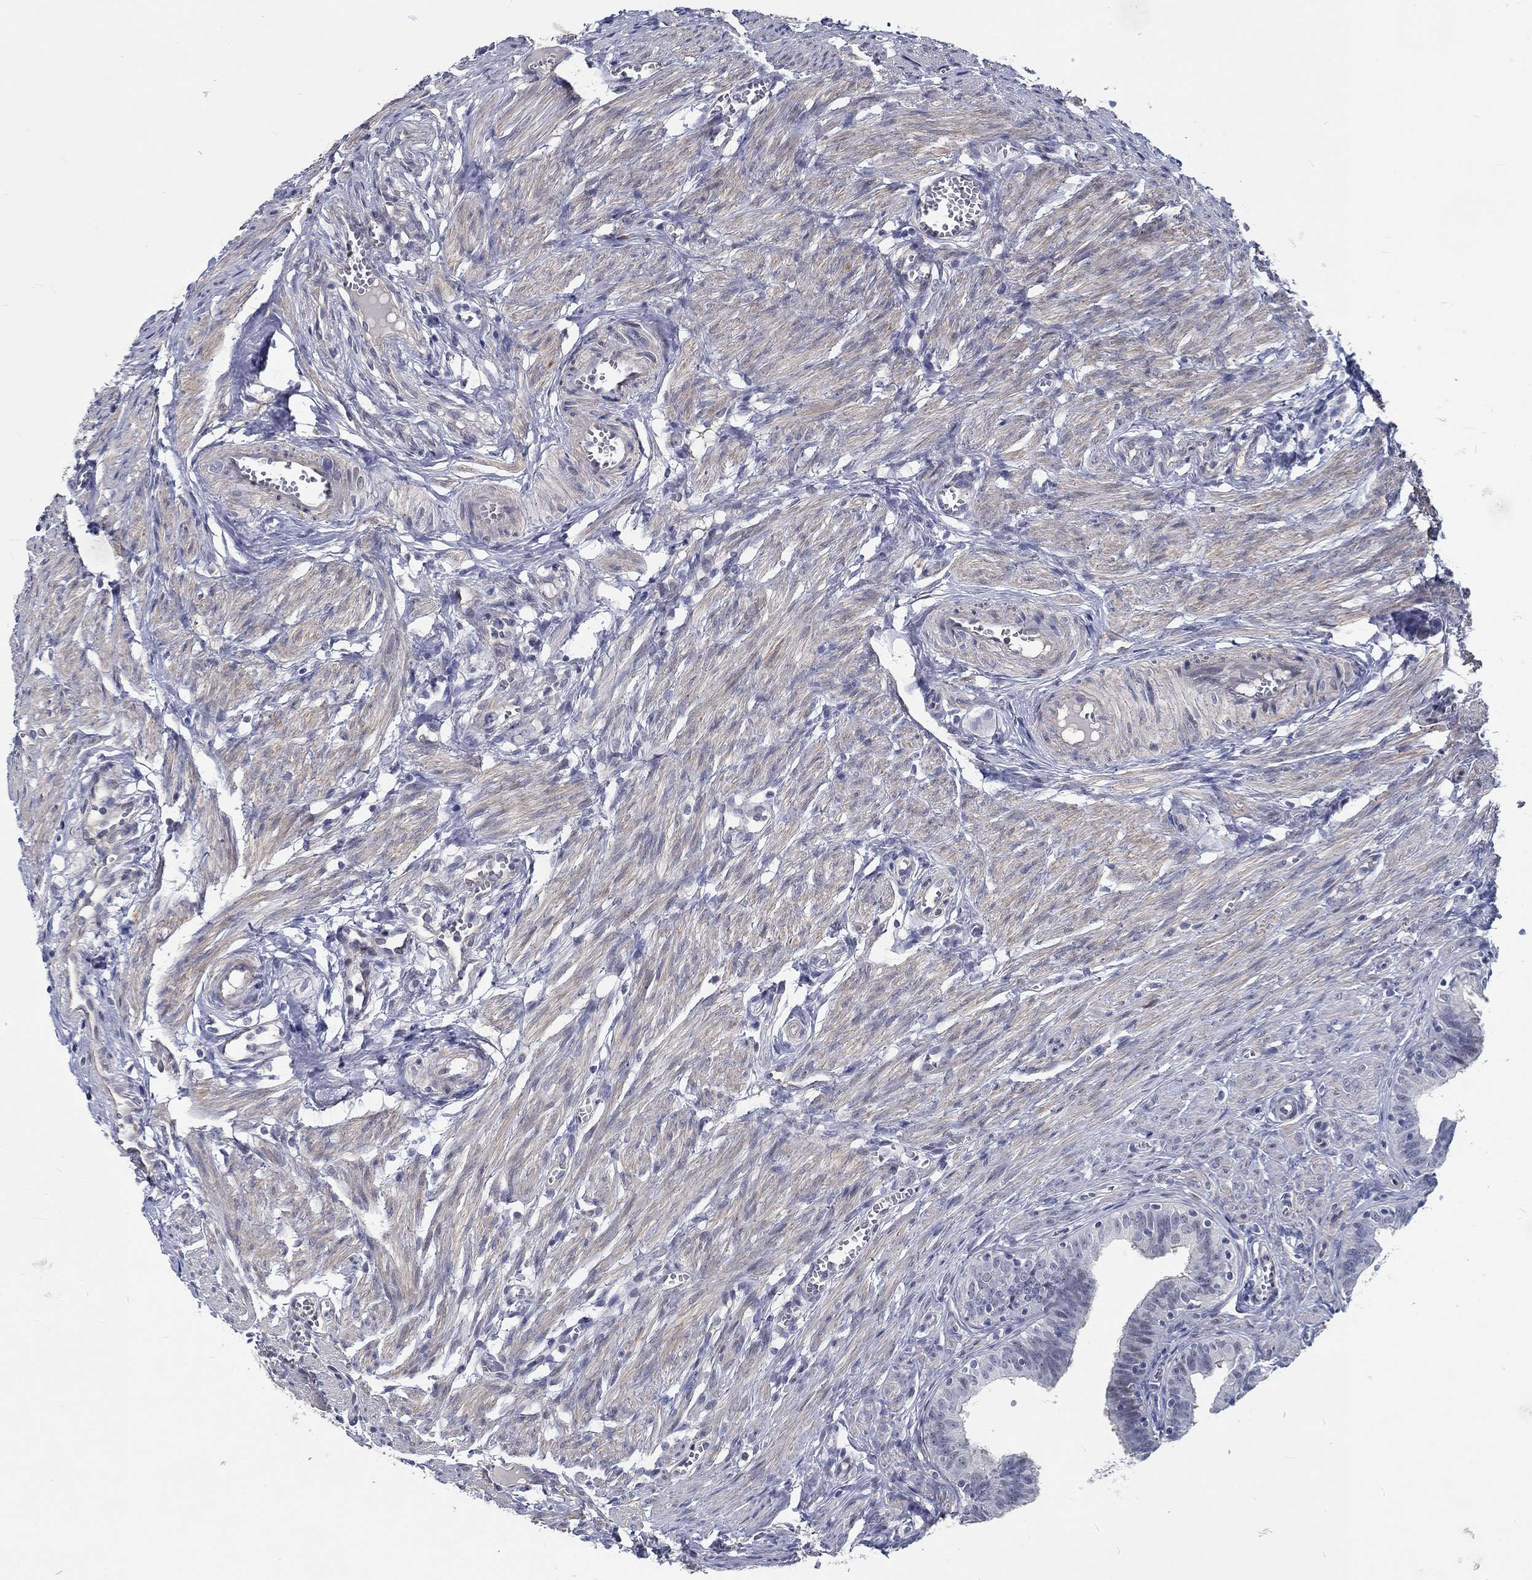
{"staining": {"intensity": "negative", "quantity": "none", "location": "none"}, "tissue": "fallopian tube", "cell_type": "Glandular cells", "image_type": "normal", "snomed": [{"axis": "morphology", "description": "Normal tissue, NOS"}, {"axis": "topography", "description": "Fallopian tube"}], "caption": "This is an immunohistochemistry photomicrograph of unremarkable fallopian tube. There is no expression in glandular cells.", "gene": "MYBPC1", "patient": {"sex": "female", "age": 25}}